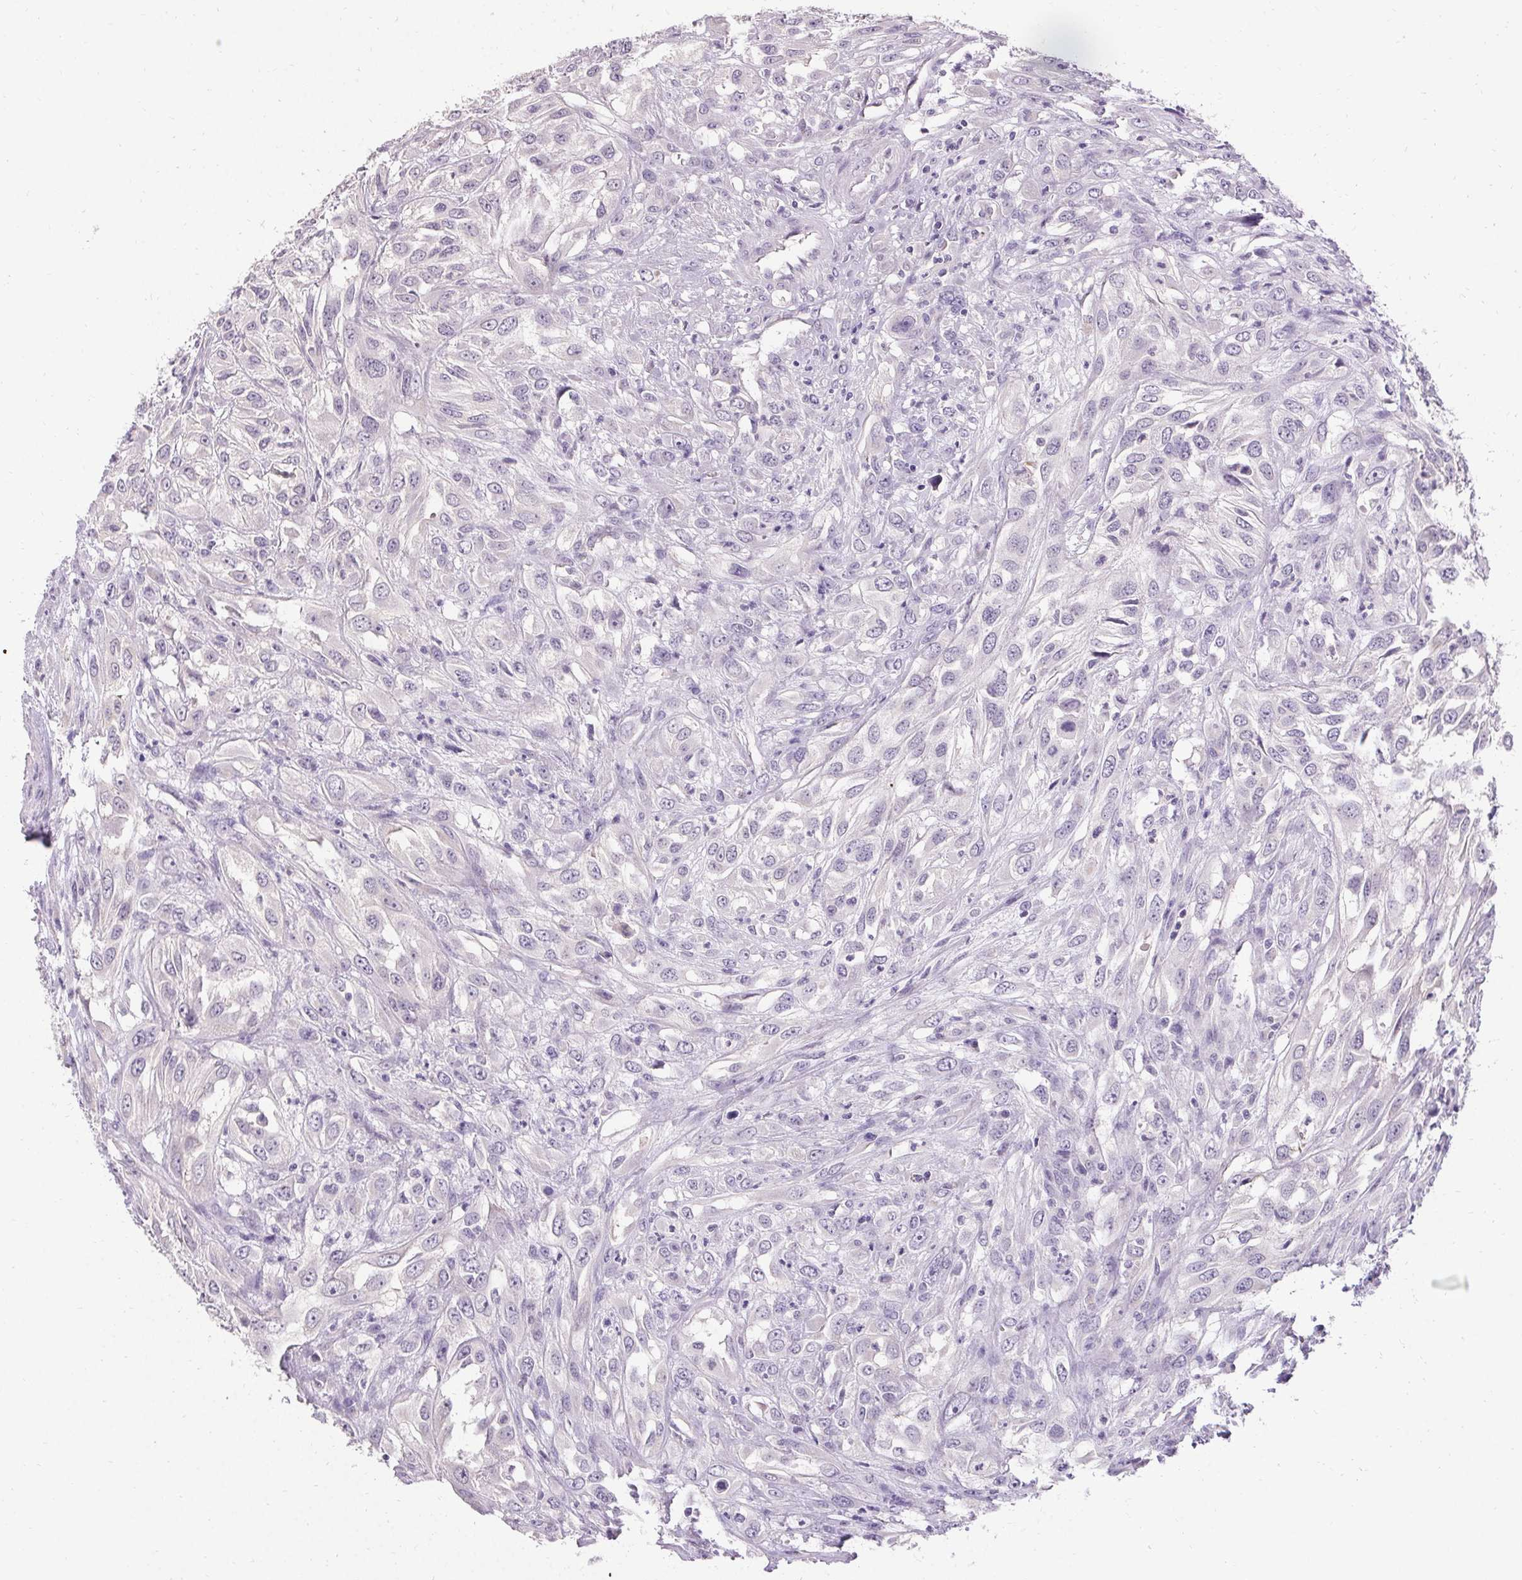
{"staining": {"intensity": "negative", "quantity": "none", "location": "none"}, "tissue": "urothelial cancer", "cell_type": "Tumor cells", "image_type": "cancer", "snomed": [{"axis": "morphology", "description": "Urothelial carcinoma, High grade"}, {"axis": "topography", "description": "Urinary bladder"}], "caption": "There is no significant staining in tumor cells of urothelial cancer. (Immunohistochemistry, brightfield microscopy, high magnification).", "gene": "HSD17B3", "patient": {"sex": "male", "age": 67}}